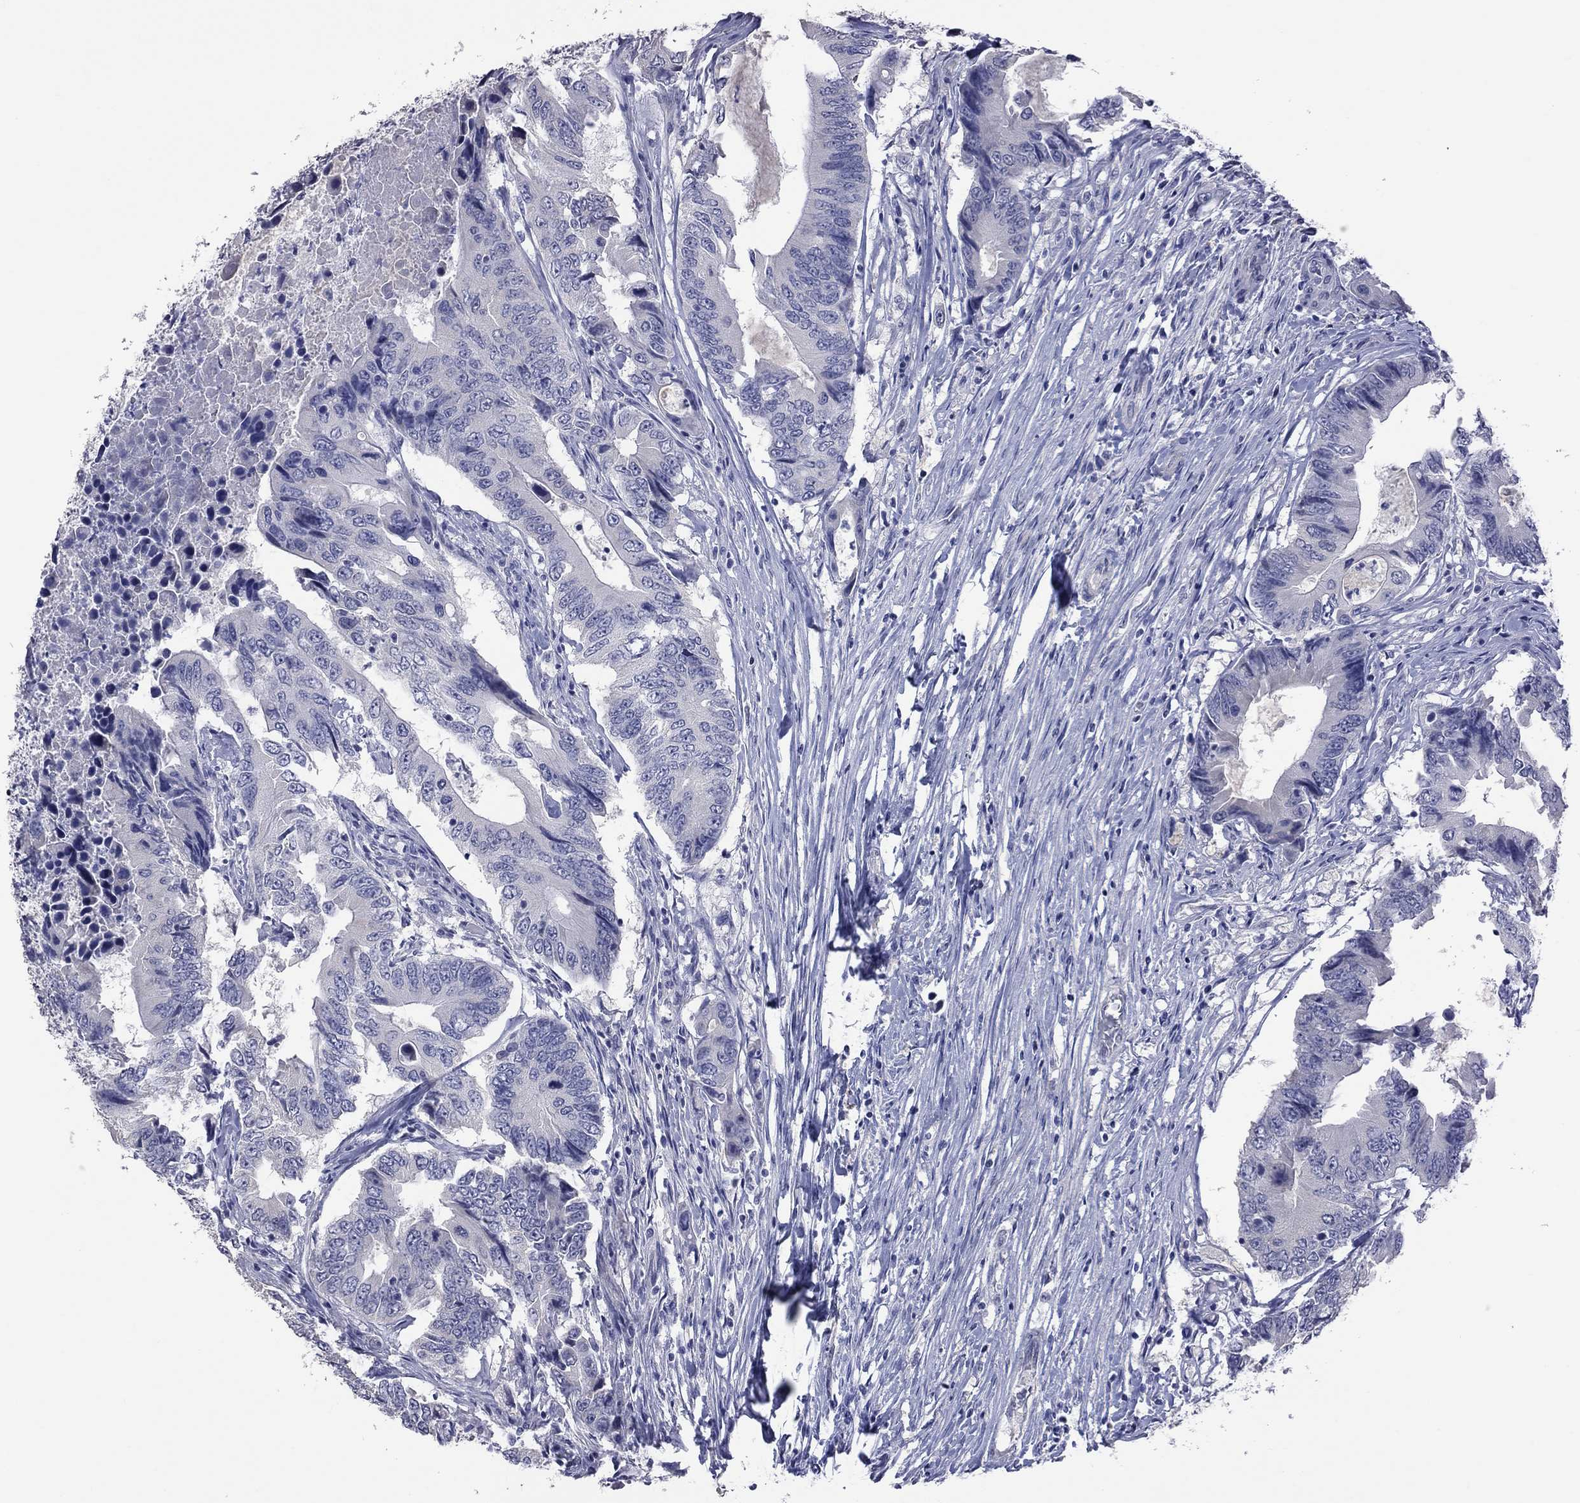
{"staining": {"intensity": "negative", "quantity": "none", "location": "none"}, "tissue": "colorectal cancer", "cell_type": "Tumor cells", "image_type": "cancer", "snomed": [{"axis": "morphology", "description": "Adenocarcinoma, NOS"}, {"axis": "topography", "description": "Colon"}], "caption": "Immunohistochemical staining of colorectal adenocarcinoma exhibits no significant positivity in tumor cells. Brightfield microscopy of immunohistochemistry stained with DAB (brown) and hematoxylin (blue), captured at high magnification.", "gene": "HYLS1", "patient": {"sex": "female", "age": 90}}